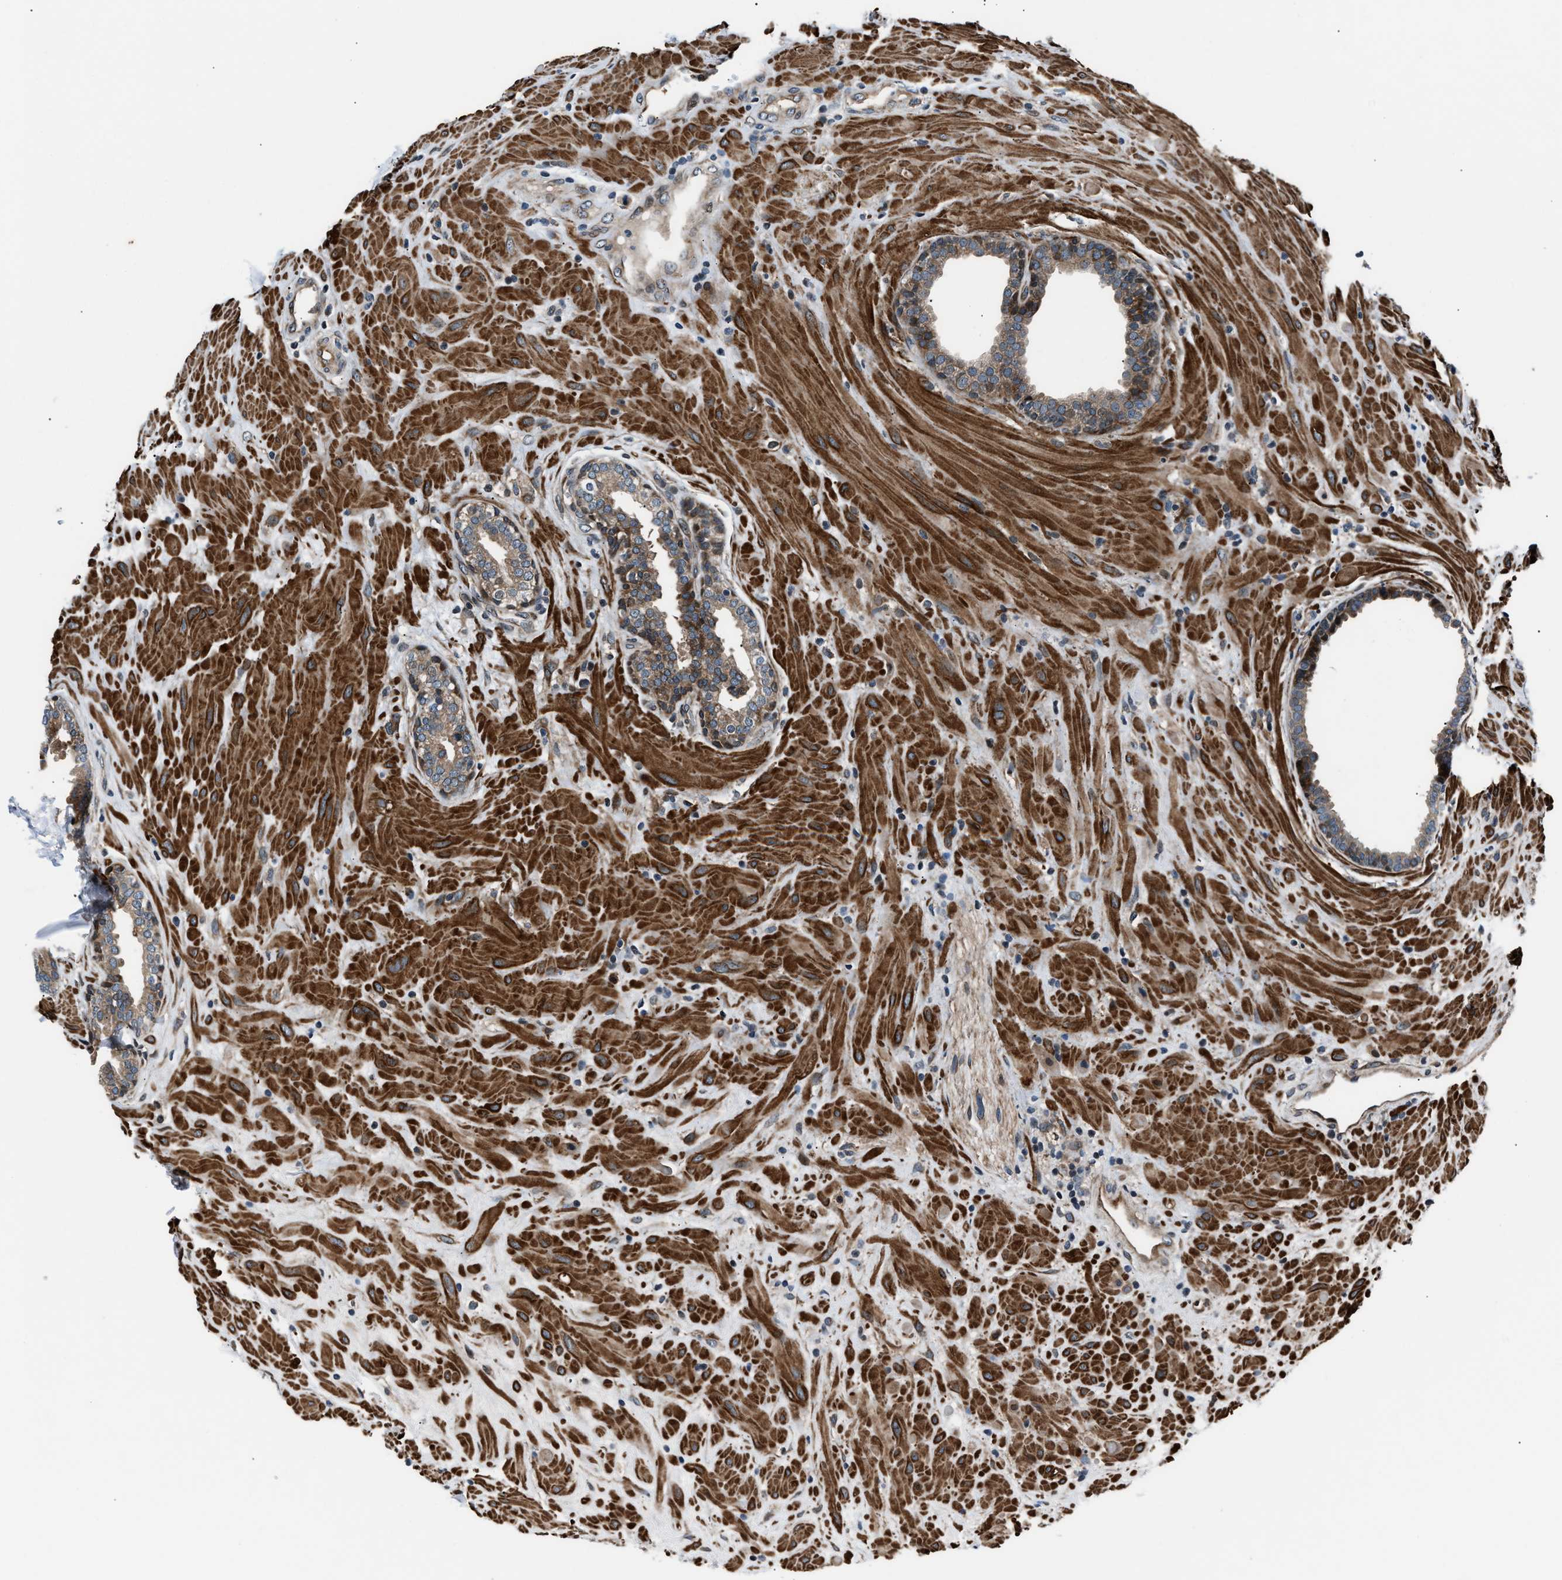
{"staining": {"intensity": "moderate", "quantity": ">75%", "location": "cytoplasmic/membranous"}, "tissue": "prostate", "cell_type": "Glandular cells", "image_type": "normal", "snomed": [{"axis": "morphology", "description": "Normal tissue, NOS"}, {"axis": "topography", "description": "Prostate"}], "caption": "This photomicrograph shows unremarkable prostate stained with IHC to label a protein in brown. The cytoplasmic/membranous of glandular cells show moderate positivity for the protein. Nuclei are counter-stained blue.", "gene": "DYNC2I1", "patient": {"sex": "male", "age": 51}}